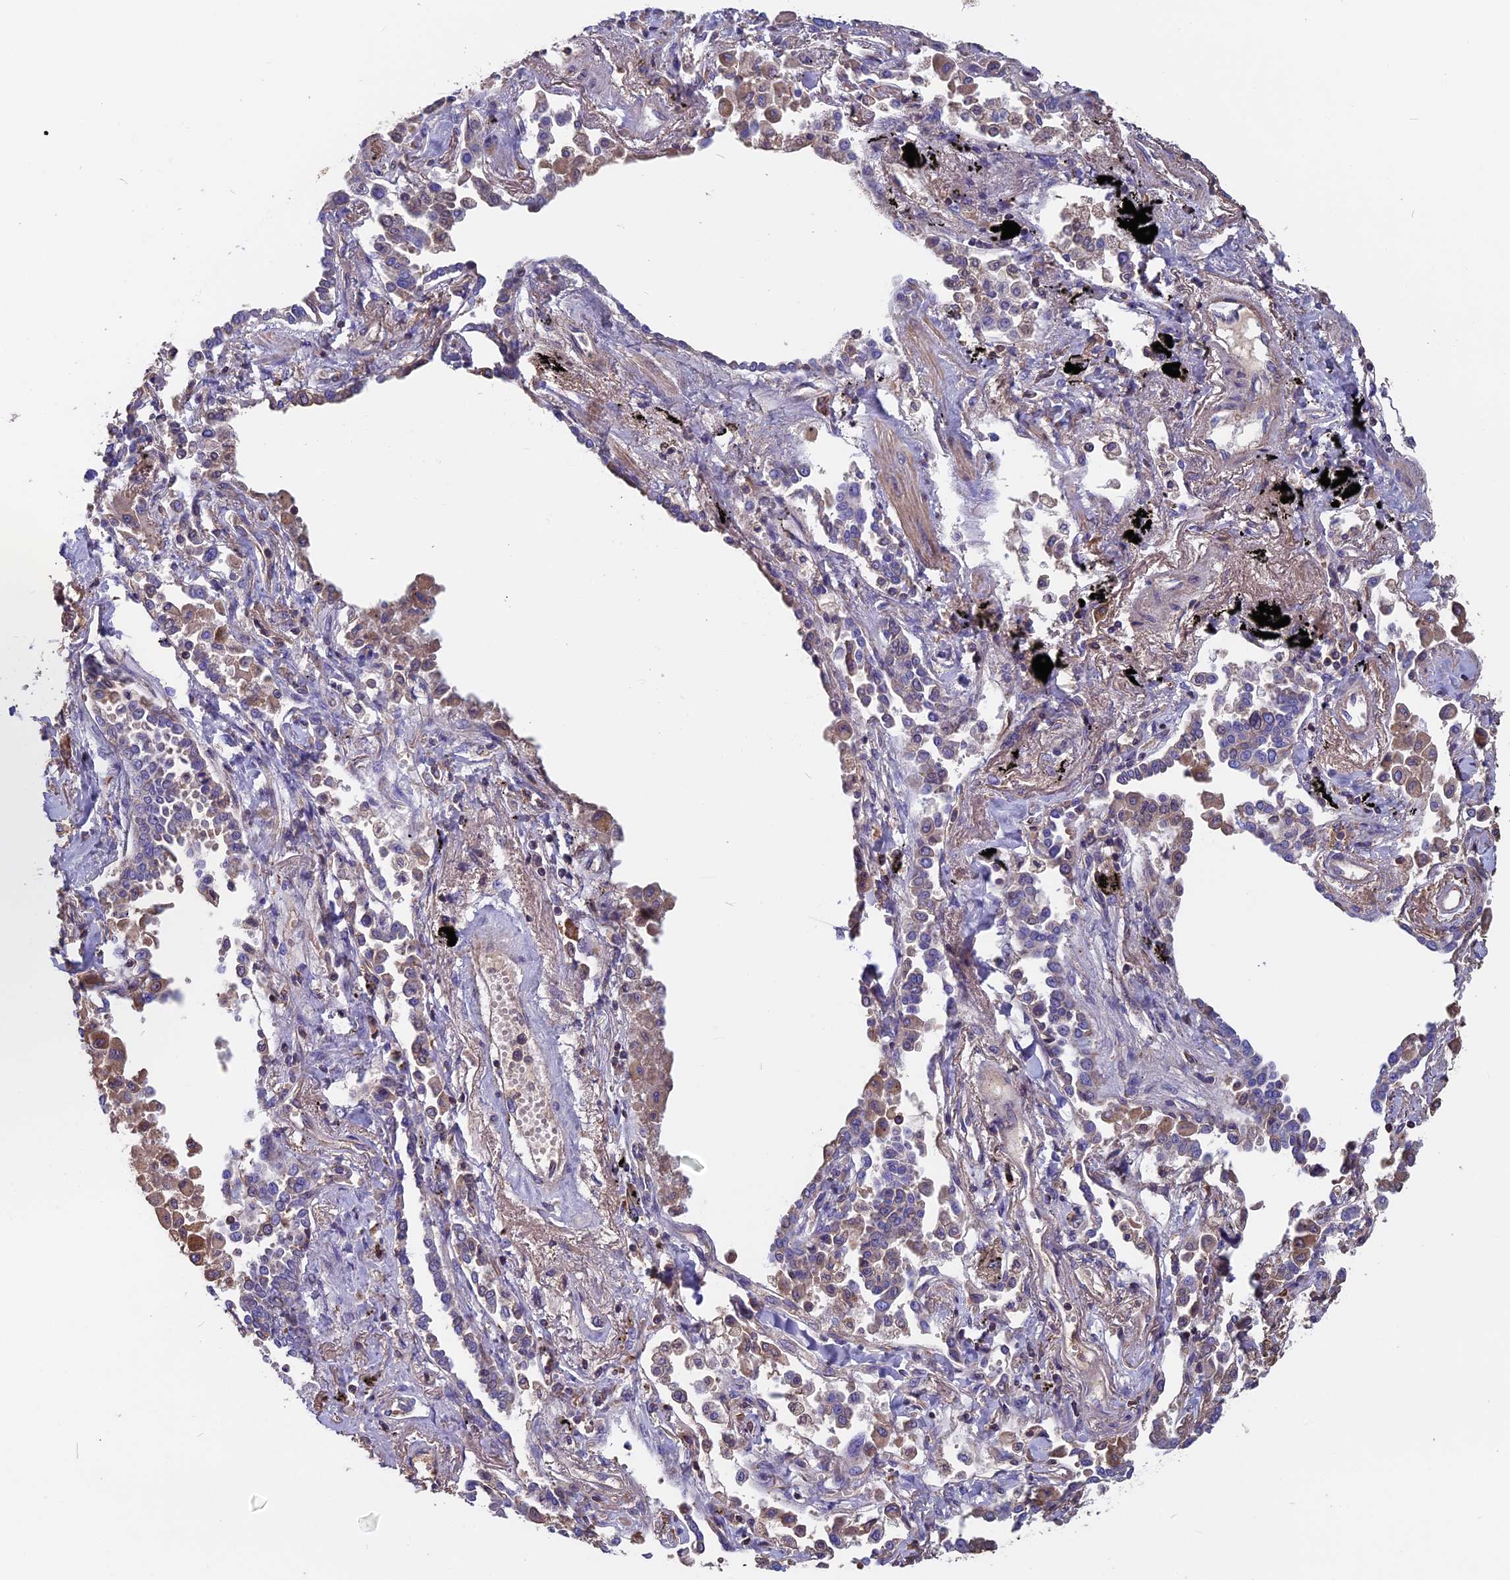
{"staining": {"intensity": "weak", "quantity": "<25%", "location": "cytoplasmic/membranous"}, "tissue": "lung cancer", "cell_type": "Tumor cells", "image_type": "cancer", "snomed": [{"axis": "morphology", "description": "Adenocarcinoma, NOS"}, {"axis": "topography", "description": "Lung"}], "caption": "An immunohistochemistry (IHC) photomicrograph of lung cancer (adenocarcinoma) is shown. There is no staining in tumor cells of lung cancer (adenocarcinoma).", "gene": "CCDC153", "patient": {"sex": "male", "age": 67}}